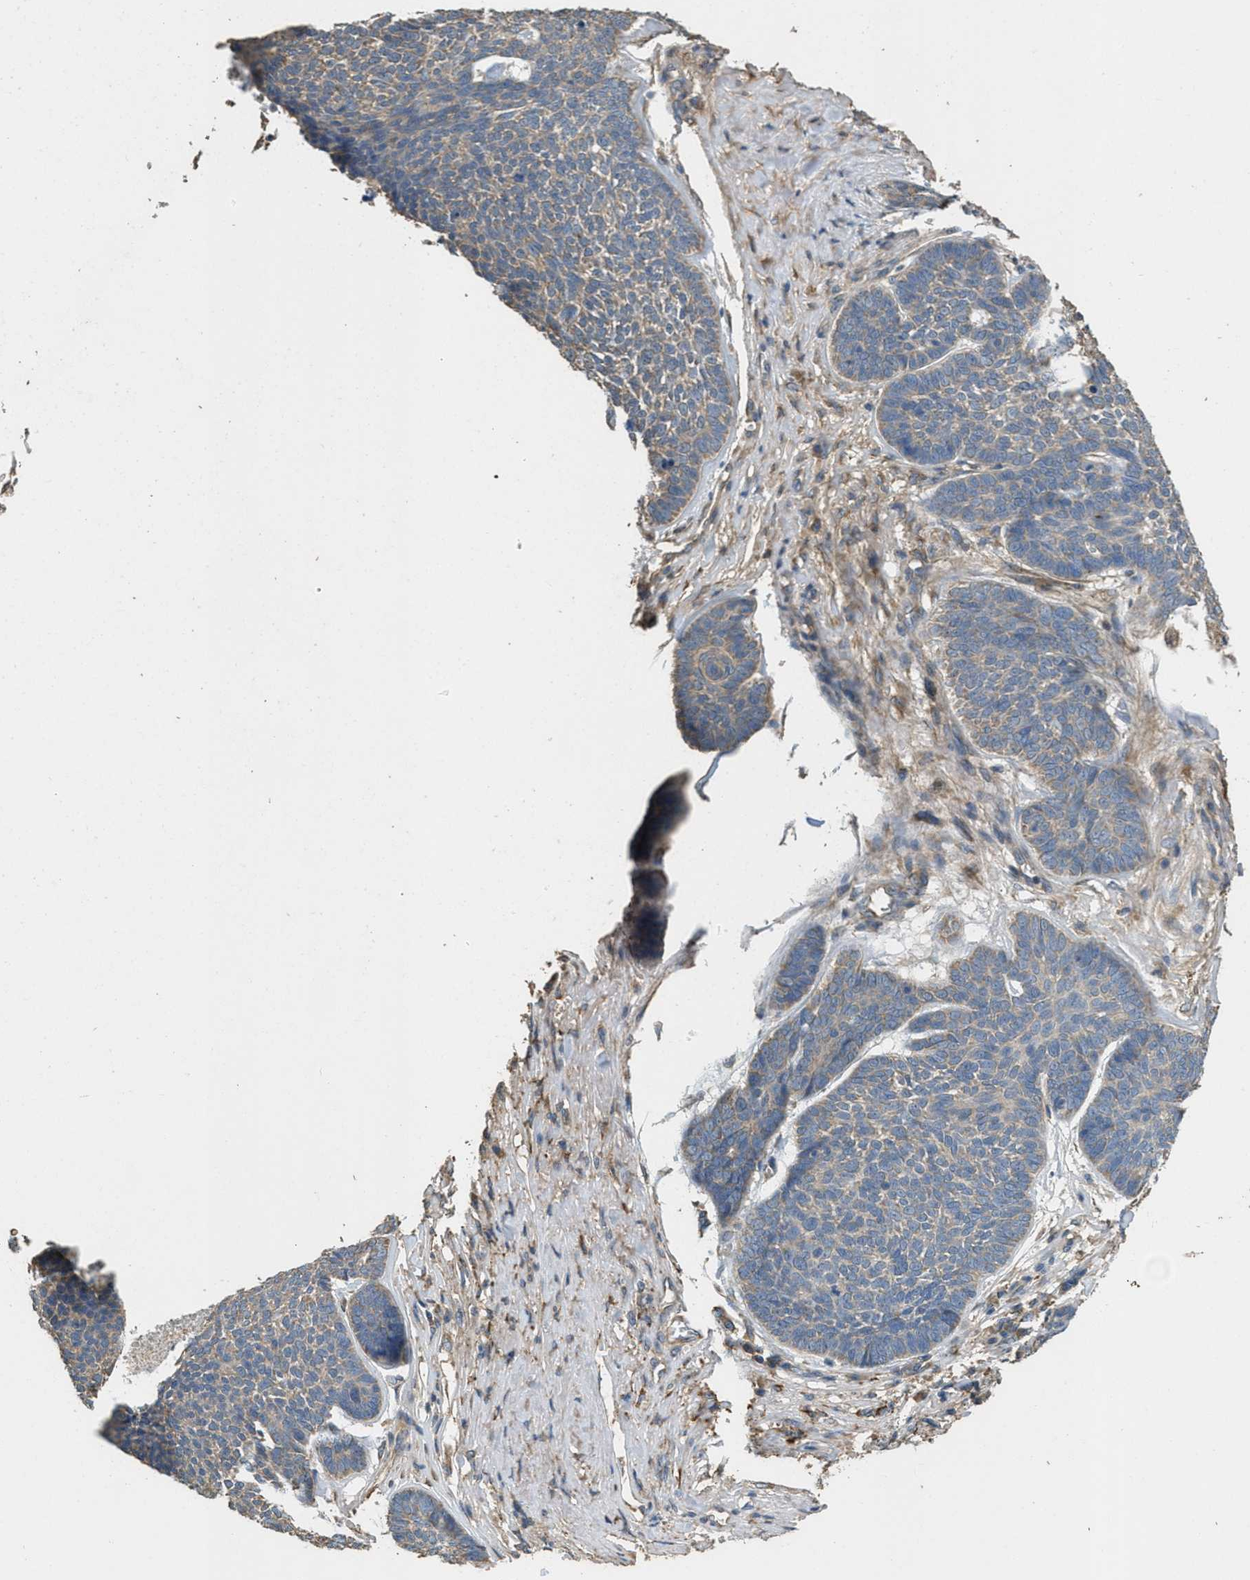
{"staining": {"intensity": "weak", "quantity": "25%-75%", "location": "cytoplasmic/membranous"}, "tissue": "skin cancer", "cell_type": "Tumor cells", "image_type": "cancer", "snomed": [{"axis": "morphology", "description": "Basal cell carcinoma"}, {"axis": "topography", "description": "Skin"}], "caption": "A brown stain highlights weak cytoplasmic/membranous staining of a protein in skin basal cell carcinoma tumor cells.", "gene": "THBS2", "patient": {"sex": "male", "age": 84}}